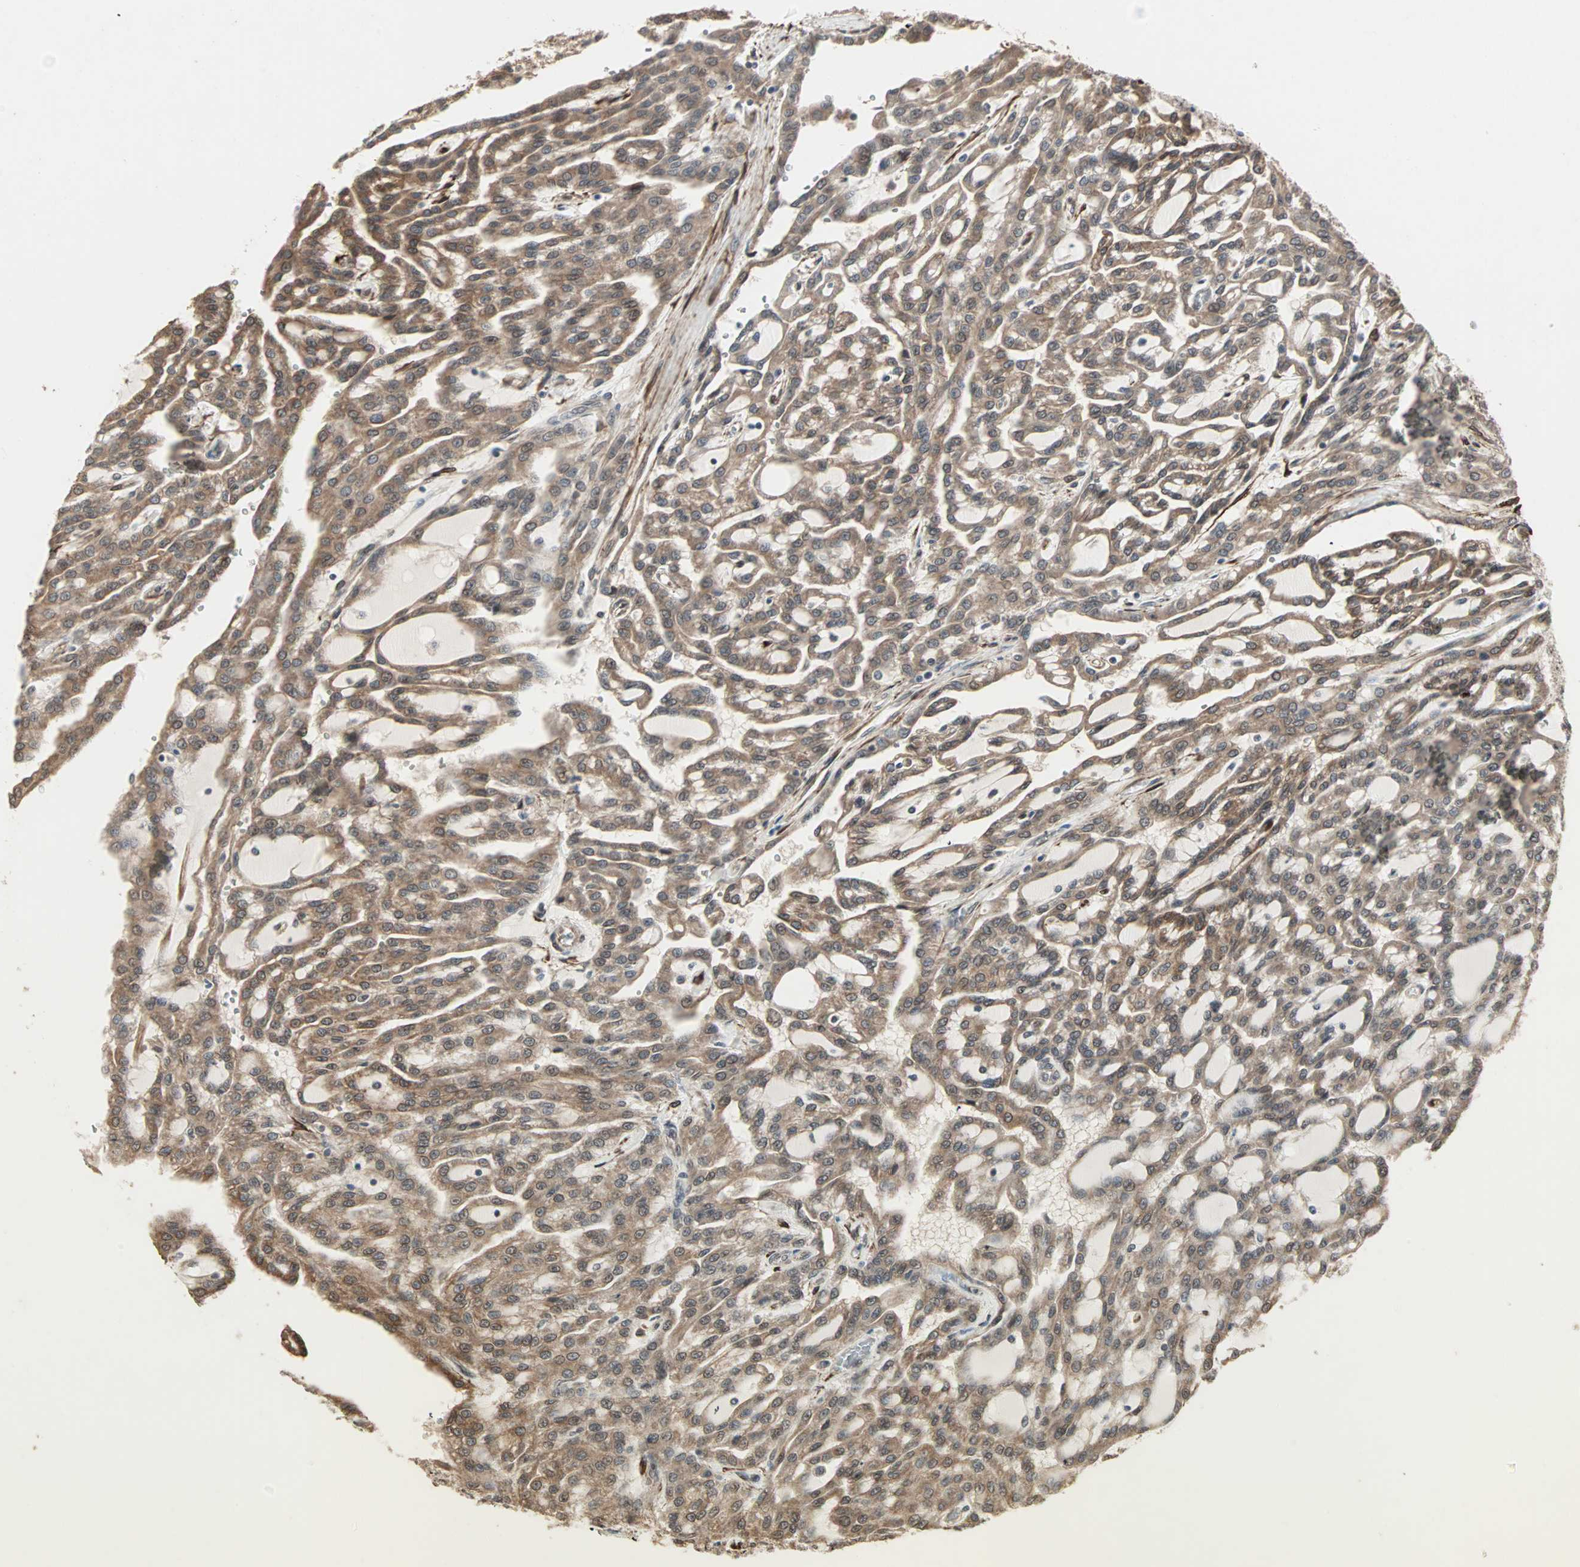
{"staining": {"intensity": "moderate", "quantity": ">75%", "location": "cytoplasmic/membranous"}, "tissue": "renal cancer", "cell_type": "Tumor cells", "image_type": "cancer", "snomed": [{"axis": "morphology", "description": "Adenocarcinoma, NOS"}, {"axis": "topography", "description": "Kidney"}], "caption": "Immunohistochemistry (IHC) (DAB) staining of human renal adenocarcinoma demonstrates moderate cytoplasmic/membranous protein expression in approximately >75% of tumor cells. (DAB IHC with brightfield microscopy, high magnification).", "gene": "TRPV4", "patient": {"sex": "male", "age": 63}}